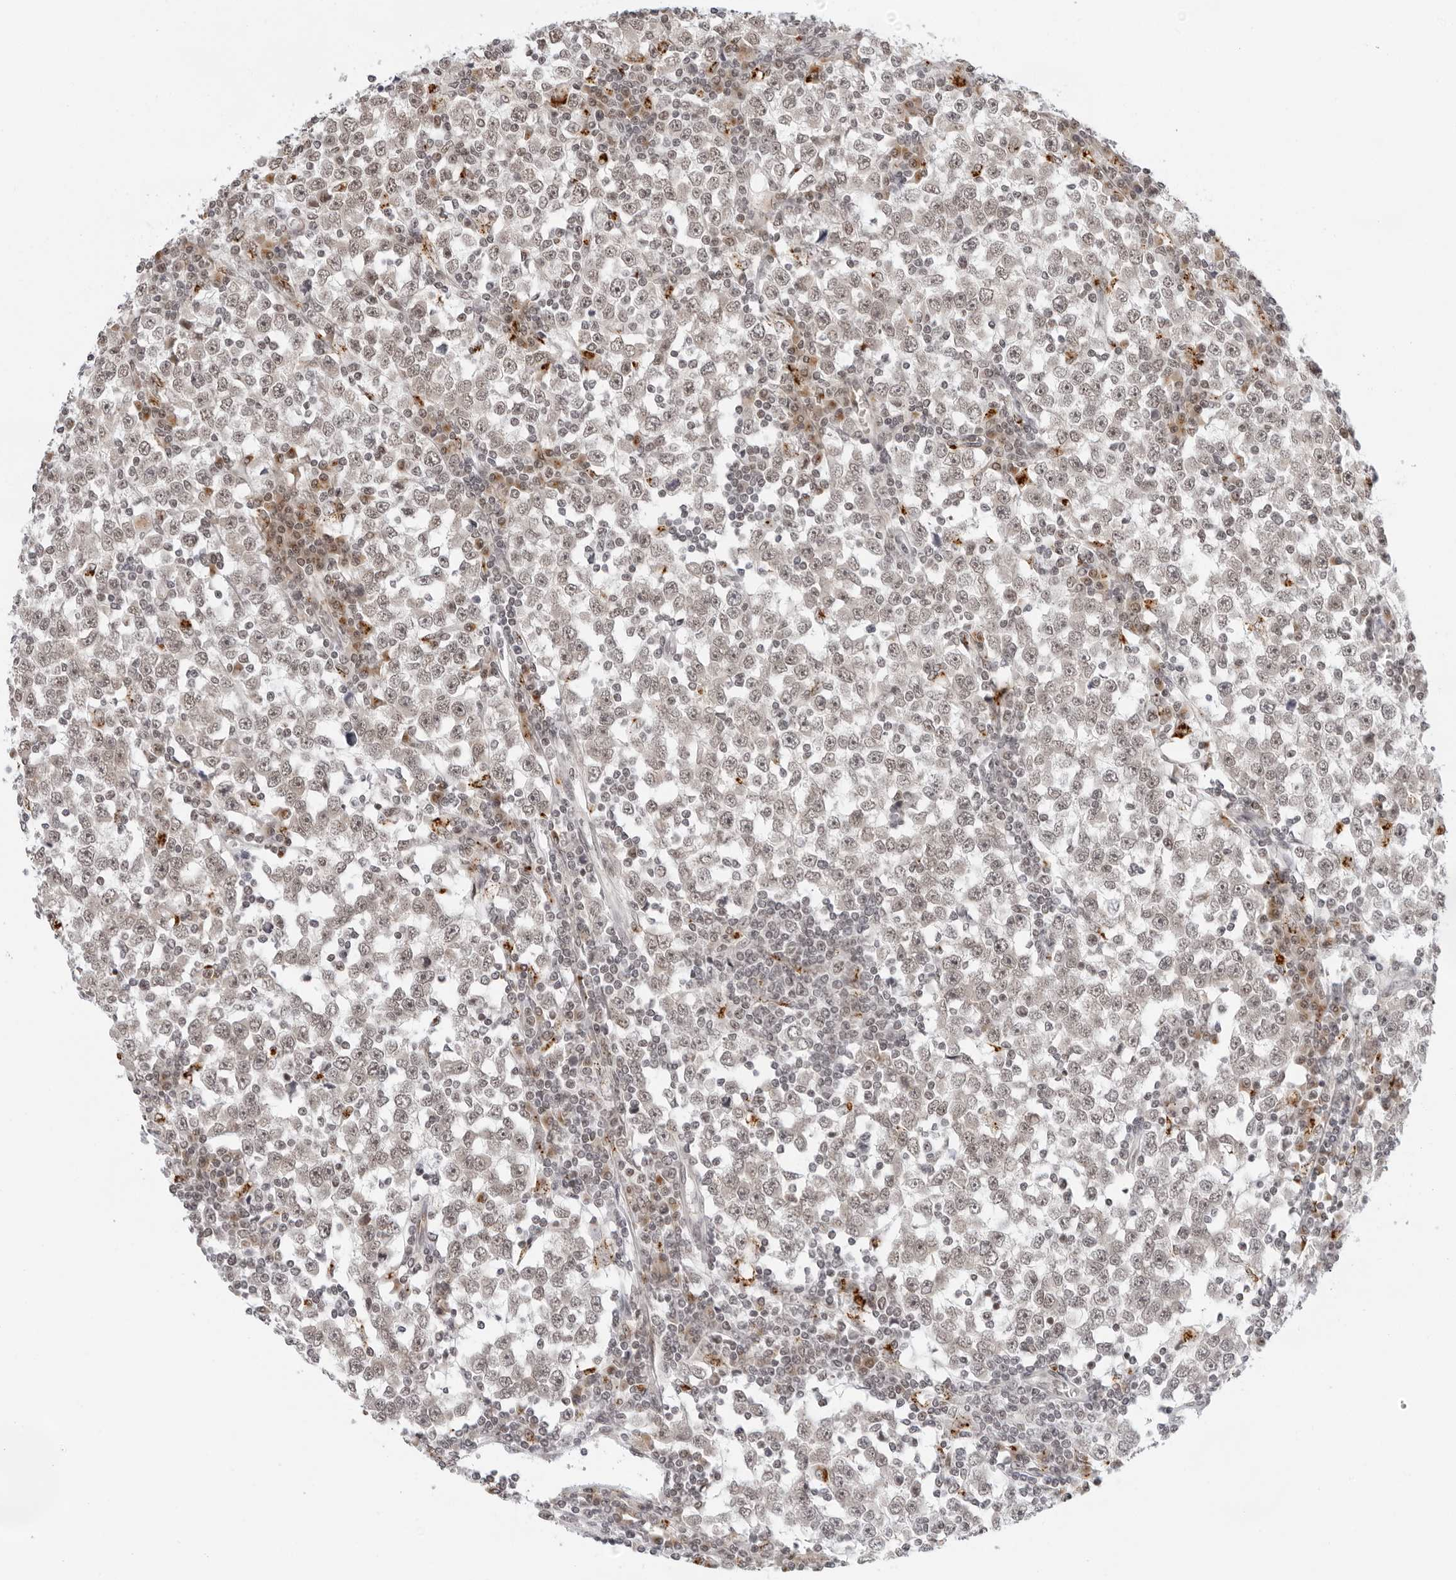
{"staining": {"intensity": "weak", "quantity": ">75%", "location": "nuclear"}, "tissue": "testis cancer", "cell_type": "Tumor cells", "image_type": "cancer", "snomed": [{"axis": "morphology", "description": "Seminoma, NOS"}, {"axis": "topography", "description": "Testis"}], "caption": "Brown immunohistochemical staining in testis cancer shows weak nuclear positivity in approximately >75% of tumor cells.", "gene": "TOX4", "patient": {"sex": "male", "age": 65}}